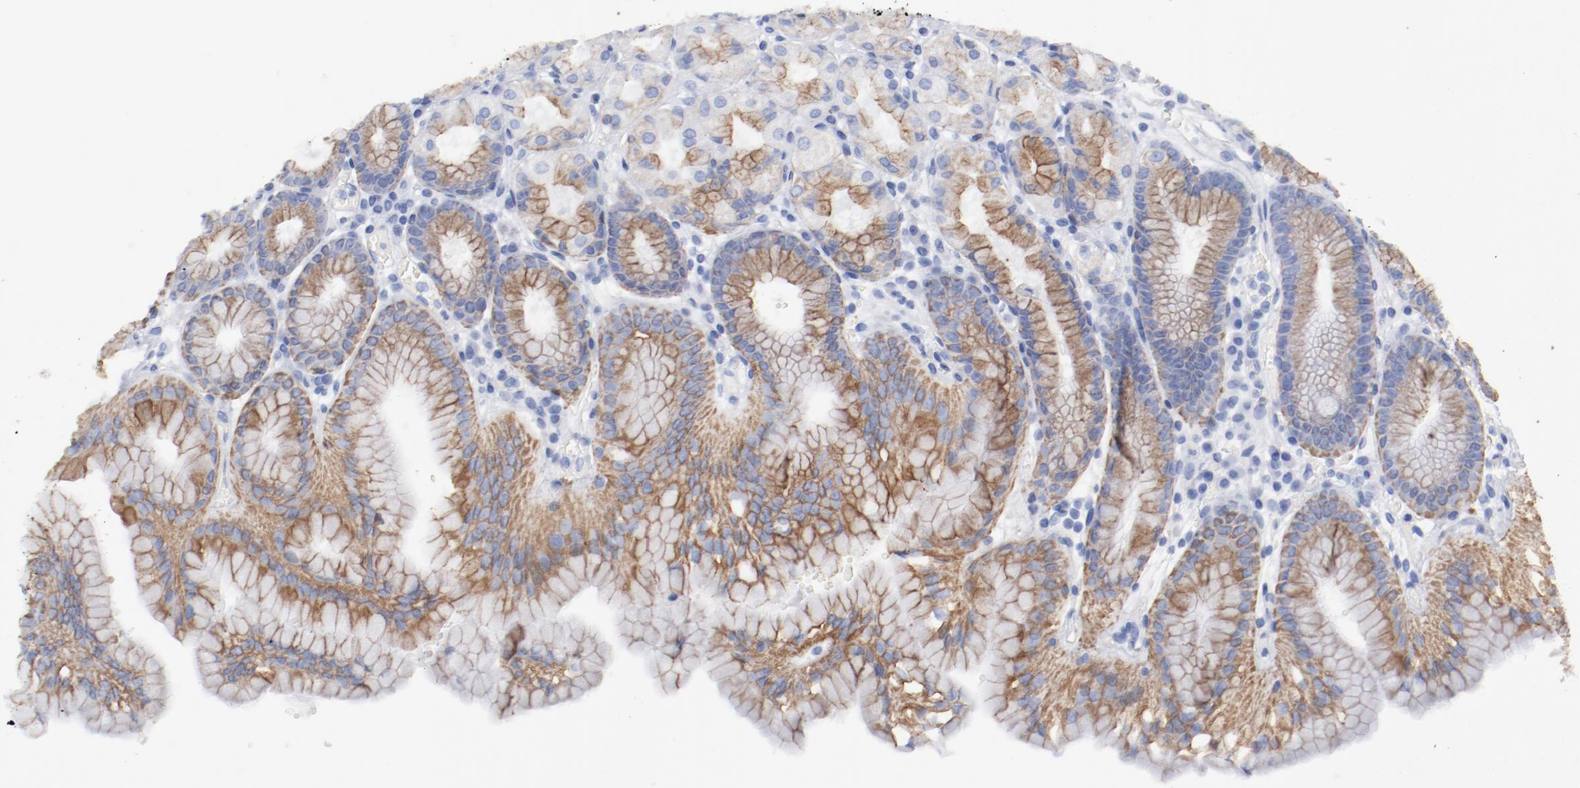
{"staining": {"intensity": "moderate", "quantity": "25%-75%", "location": "cytoplasmic/membranous"}, "tissue": "stomach", "cell_type": "Glandular cells", "image_type": "normal", "snomed": [{"axis": "morphology", "description": "Normal tissue, NOS"}, {"axis": "topography", "description": "Stomach, upper"}, {"axis": "topography", "description": "Stomach"}], "caption": "An IHC photomicrograph of benign tissue is shown. Protein staining in brown highlights moderate cytoplasmic/membranous positivity in stomach within glandular cells. (IHC, brightfield microscopy, high magnification).", "gene": "TSPAN6", "patient": {"sex": "male", "age": 76}}